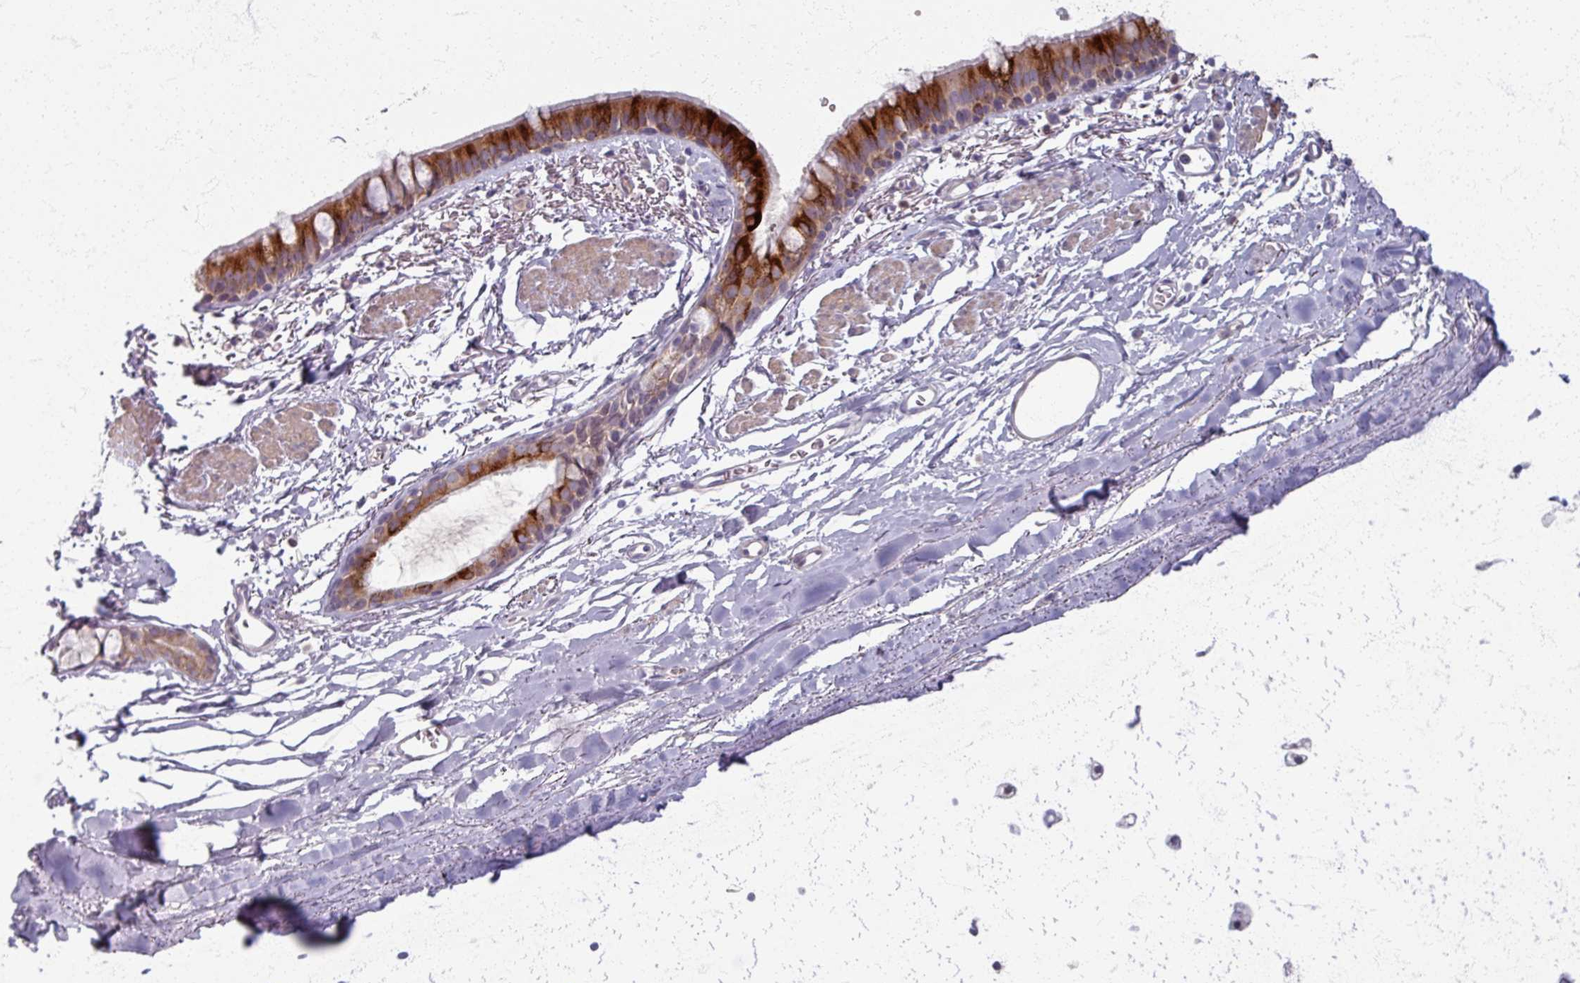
{"staining": {"intensity": "strong", "quantity": ">75%", "location": "cytoplasmic/membranous"}, "tissue": "bronchus", "cell_type": "Respiratory epithelial cells", "image_type": "normal", "snomed": [{"axis": "morphology", "description": "Normal tissue, NOS"}, {"axis": "topography", "description": "Bronchus"}], "caption": "There is high levels of strong cytoplasmic/membranous staining in respiratory epithelial cells of normal bronchus, as demonstrated by immunohistochemical staining (brown color).", "gene": "TTLL7", "patient": {"sex": "male", "age": 67}}